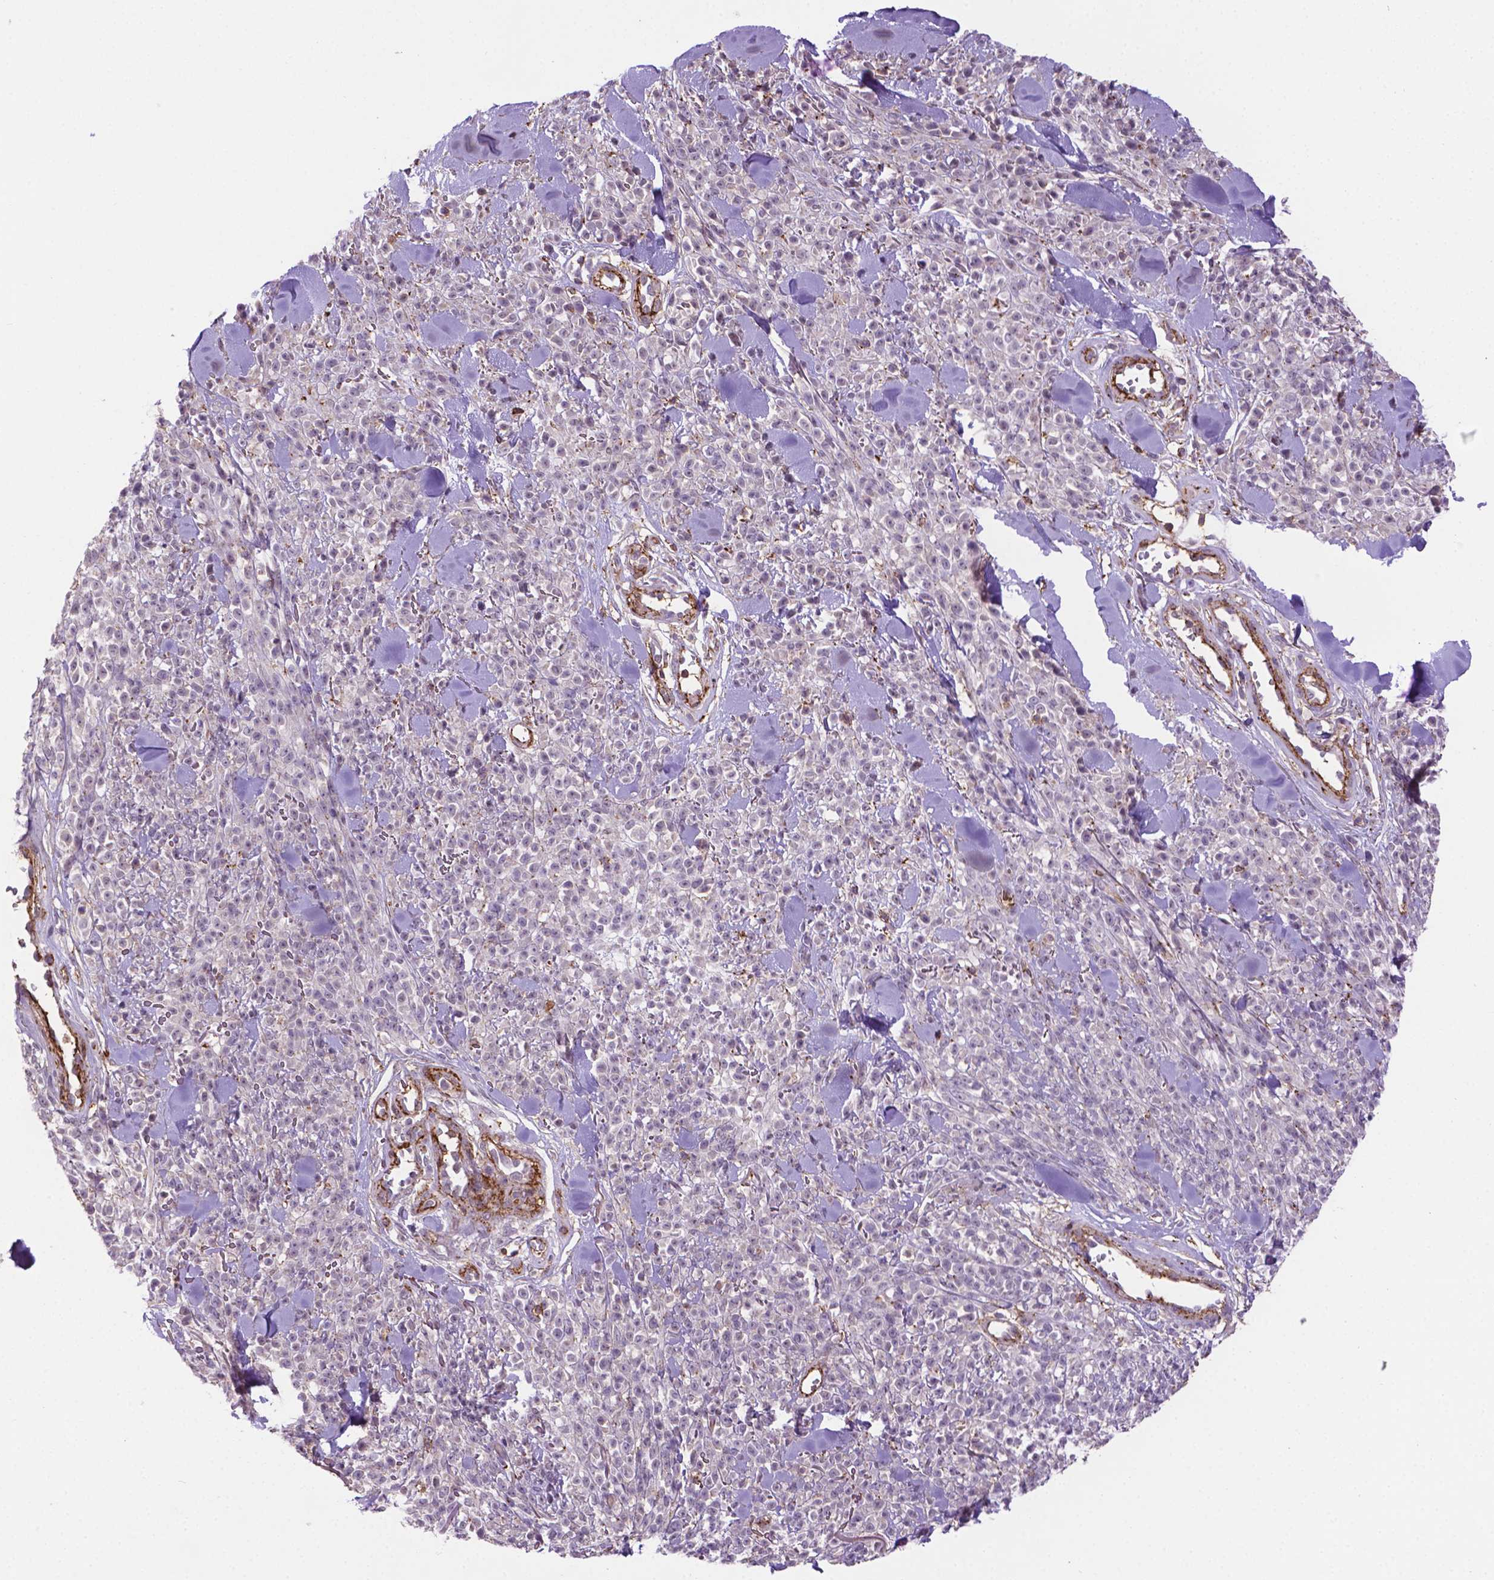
{"staining": {"intensity": "negative", "quantity": "none", "location": "none"}, "tissue": "melanoma", "cell_type": "Tumor cells", "image_type": "cancer", "snomed": [{"axis": "morphology", "description": "Malignant melanoma, NOS"}, {"axis": "topography", "description": "Skin"}, {"axis": "topography", "description": "Skin of trunk"}], "caption": "Immunohistochemistry (IHC) image of malignant melanoma stained for a protein (brown), which exhibits no staining in tumor cells. The staining is performed using DAB (3,3'-diaminobenzidine) brown chromogen with nuclei counter-stained in using hematoxylin.", "gene": "ACAD10", "patient": {"sex": "male", "age": 74}}